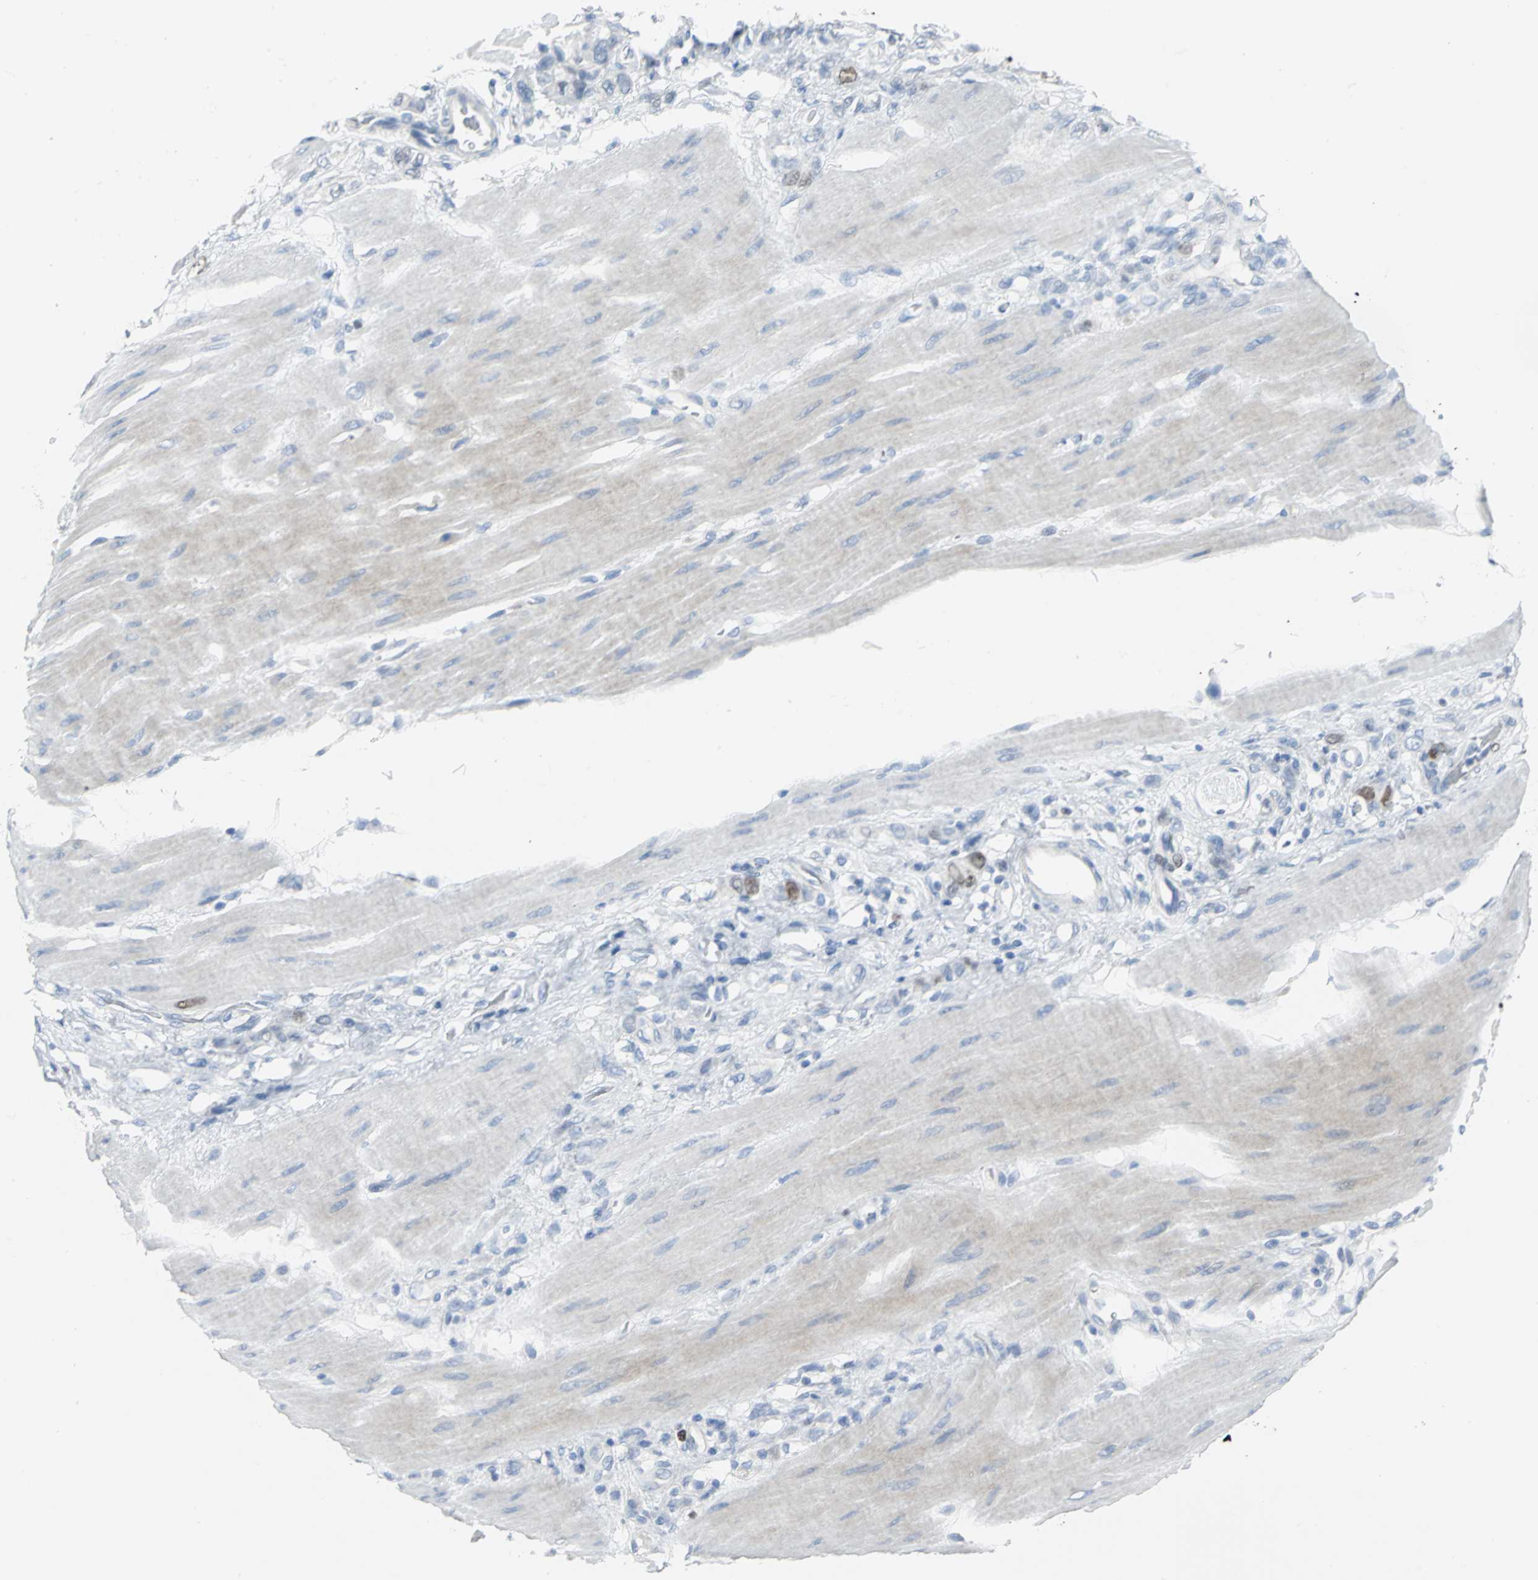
{"staining": {"intensity": "moderate", "quantity": "<25%", "location": "nuclear"}, "tissue": "stomach cancer", "cell_type": "Tumor cells", "image_type": "cancer", "snomed": [{"axis": "morphology", "description": "Adenocarcinoma, NOS"}, {"axis": "topography", "description": "Stomach"}], "caption": "Approximately <25% of tumor cells in adenocarcinoma (stomach) demonstrate moderate nuclear protein expression as visualized by brown immunohistochemical staining.", "gene": "MCM3", "patient": {"sex": "male", "age": 82}}